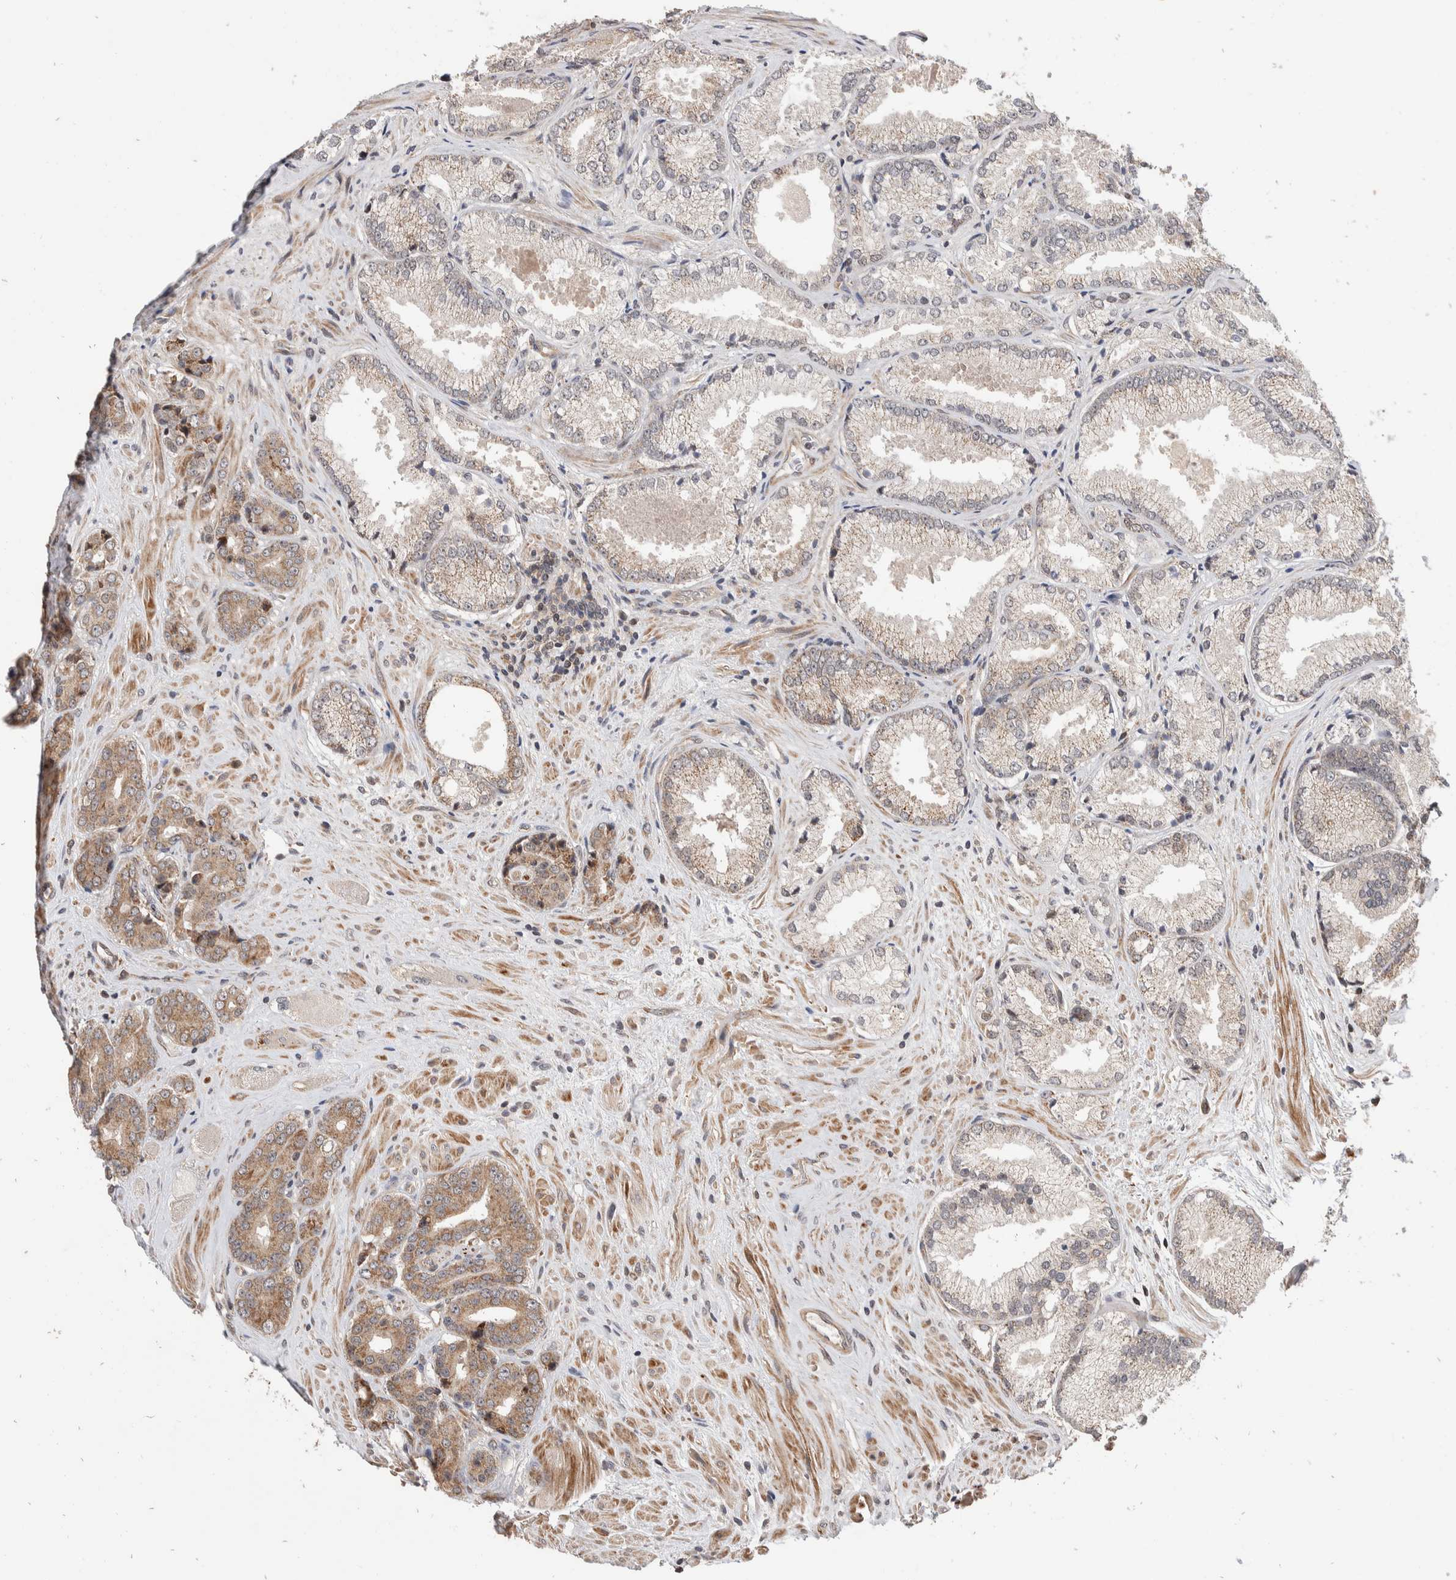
{"staining": {"intensity": "weak", "quantity": ">75%", "location": "cytoplasmic/membranous"}, "tissue": "prostate cancer", "cell_type": "Tumor cells", "image_type": "cancer", "snomed": [{"axis": "morphology", "description": "Adenocarcinoma, High grade"}, {"axis": "topography", "description": "Prostate"}], "caption": "A histopathology image of human prostate cancer stained for a protein exhibits weak cytoplasmic/membranous brown staining in tumor cells.", "gene": "ABHD11", "patient": {"sex": "male", "age": 71}}